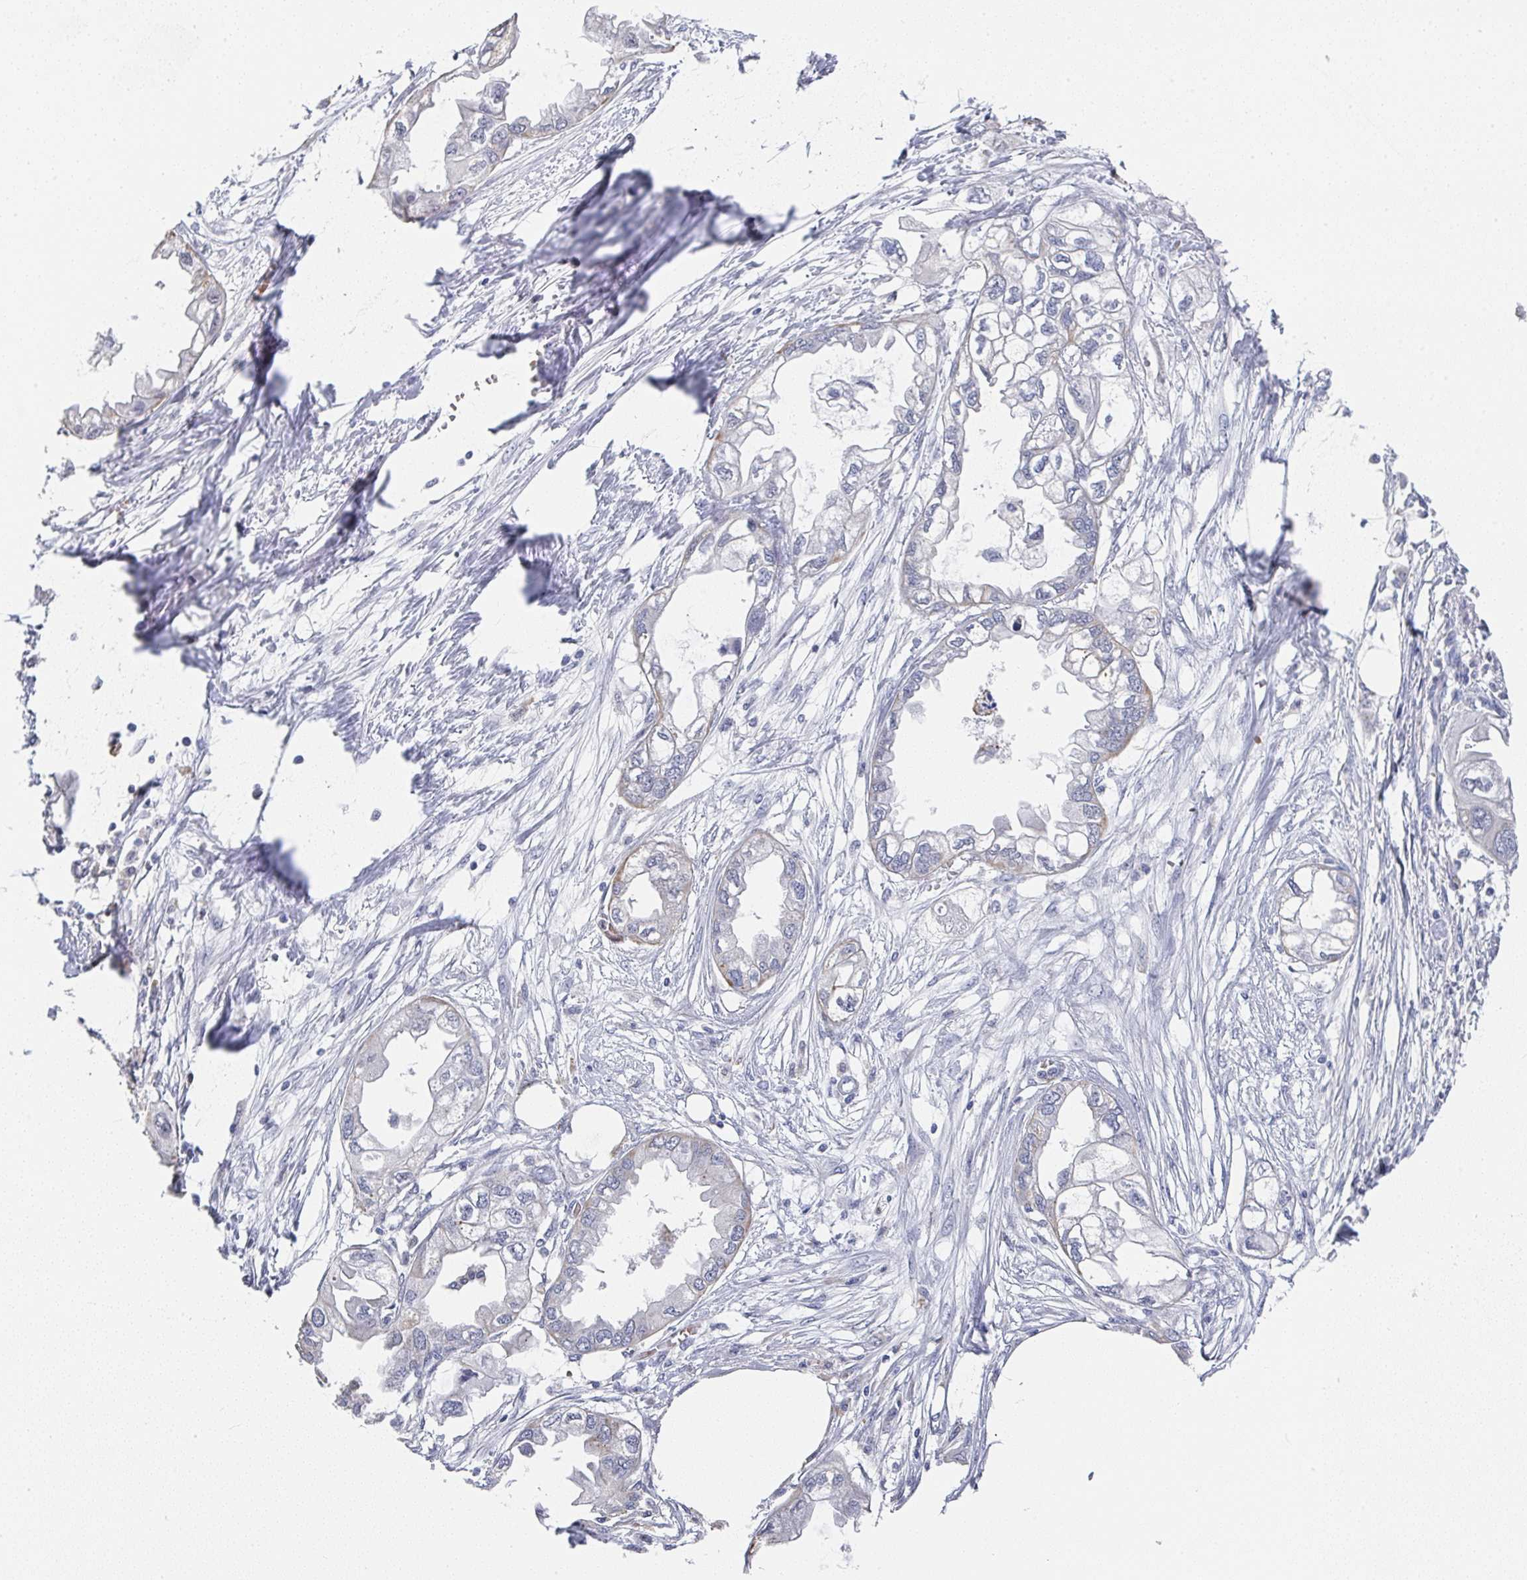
{"staining": {"intensity": "moderate", "quantity": "<25%", "location": "cytoplasmic/membranous"}, "tissue": "endometrial cancer", "cell_type": "Tumor cells", "image_type": "cancer", "snomed": [{"axis": "morphology", "description": "Adenocarcinoma, NOS"}, {"axis": "morphology", "description": "Adenocarcinoma, metastatic, NOS"}, {"axis": "topography", "description": "Adipose tissue"}, {"axis": "topography", "description": "Endometrium"}], "caption": "An image showing moderate cytoplasmic/membranous expression in approximately <25% of tumor cells in endometrial cancer, as visualized by brown immunohistochemical staining.", "gene": "NCF1", "patient": {"sex": "female", "age": 67}}